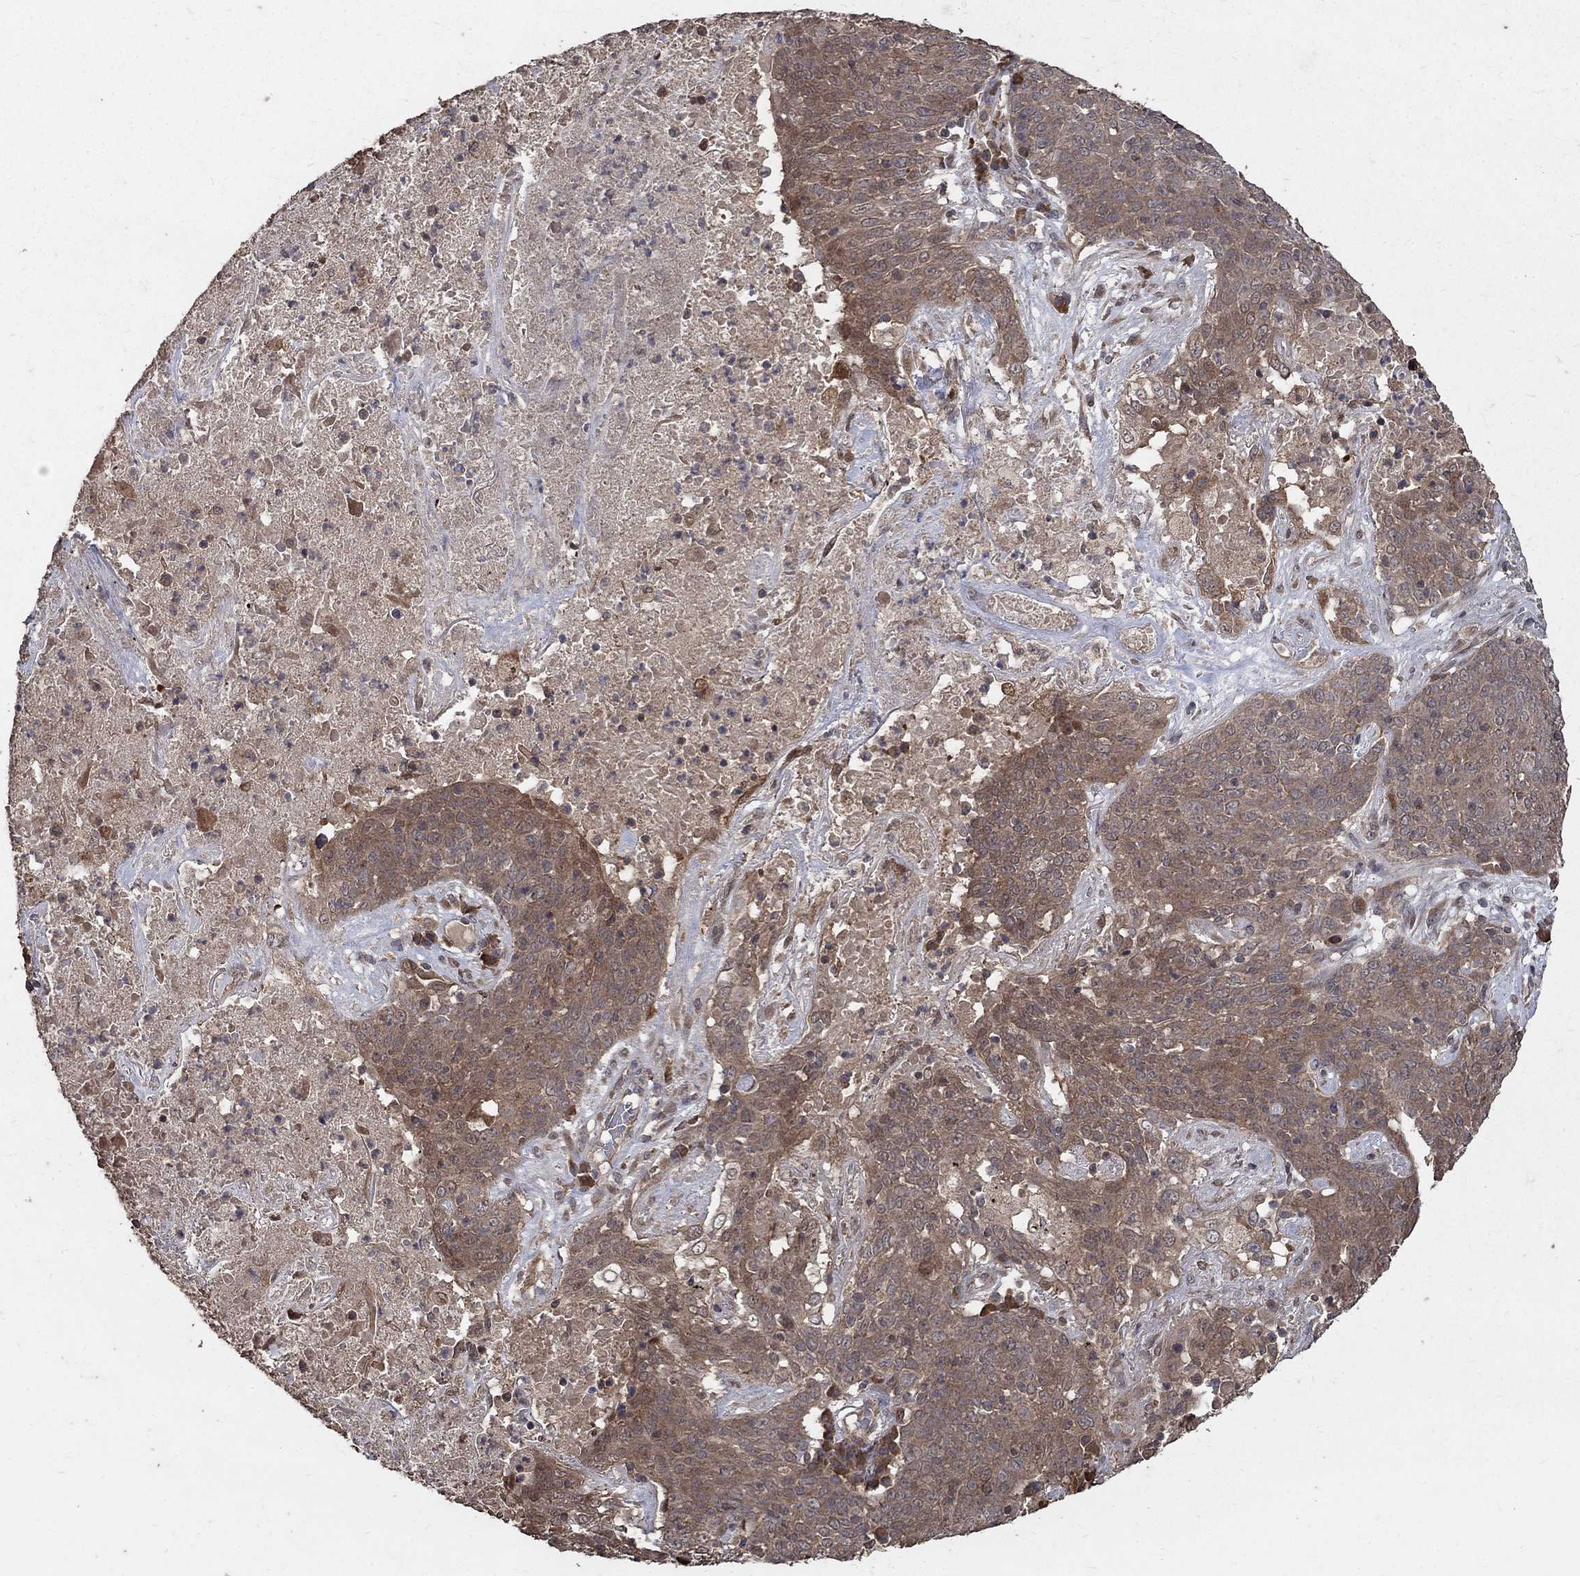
{"staining": {"intensity": "moderate", "quantity": "<25%", "location": "cytoplasmic/membranous"}, "tissue": "lung cancer", "cell_type": "Tumor cells", "image_type": "cancer", "snomed": [{"axis": "morphology", "description": "Squamous cell carcinoma, NOS"}, {"axis": "topography", "description": "Lung"}], "caption": "IHC photomicrograph of neoplastic tissue: human lung squamous cell carcinoma stained using immunohistochemistry exhibits low levels of moderate protein expression localized specifically in the cytoplasmic/membranous of tumor cells, appearing as a cytoplasmic/membranous brown color.", "gene": "C17orf75", "patient": {"sex": "male", "age": 82}}